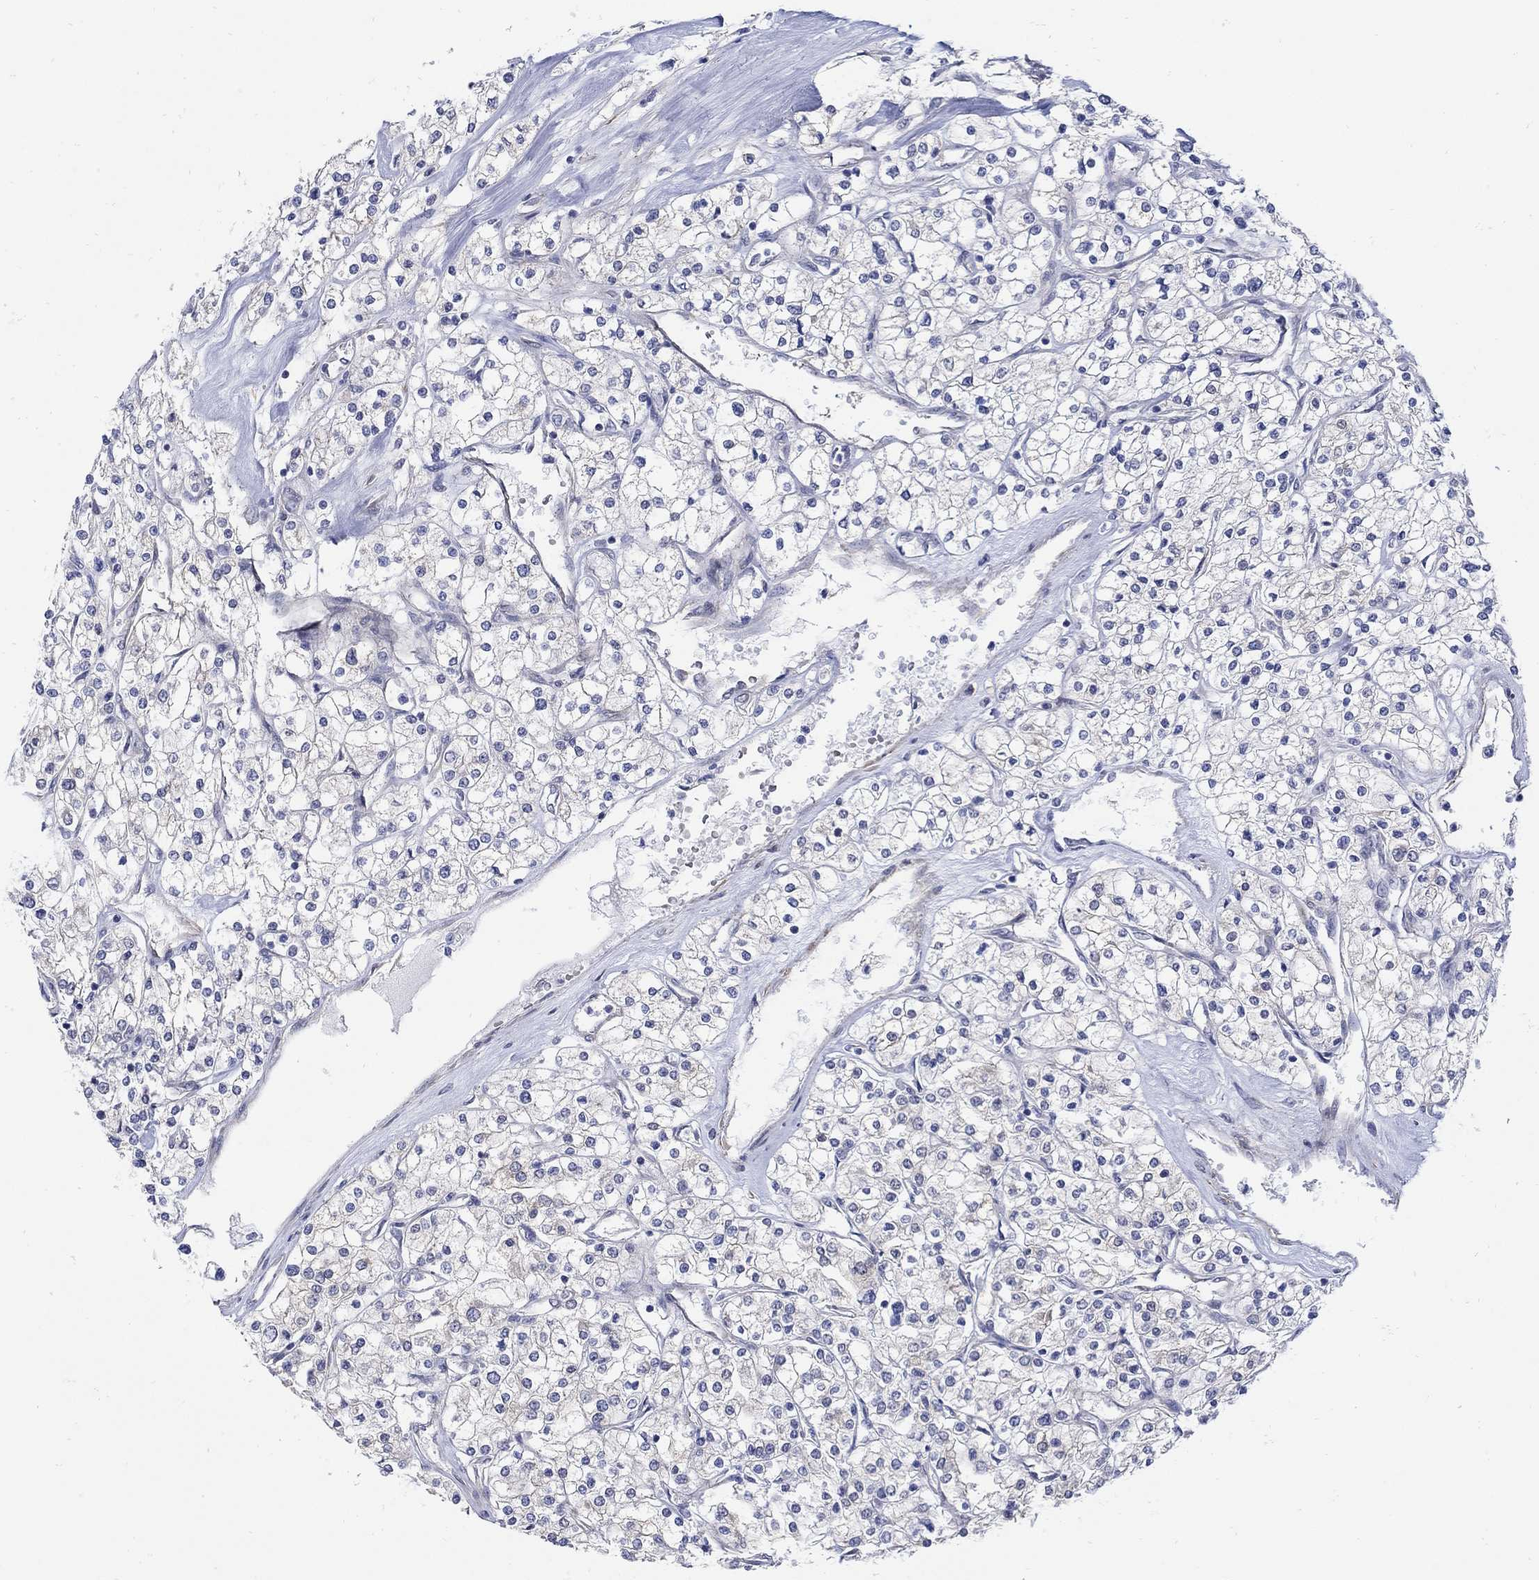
{"staining": {"intensity": "weak", "quantity": "<25%", "location": "cytoplasmic/membranous"}, "tissue": "renal cancer", "cell_type": "Tumor cells", "image_type": "cancer", "snomed": [{"axis": "morphology", "description": "Adenocarcinoma, NOS"}, {"axis": "topography", "description": "Kidney"}], "caption": "Tumor cells are negative for brown protein staining in renal cancer (adenocarcinoma).", "gene": "SCN7A", "patient": {"sex": "male", "age": 80}}